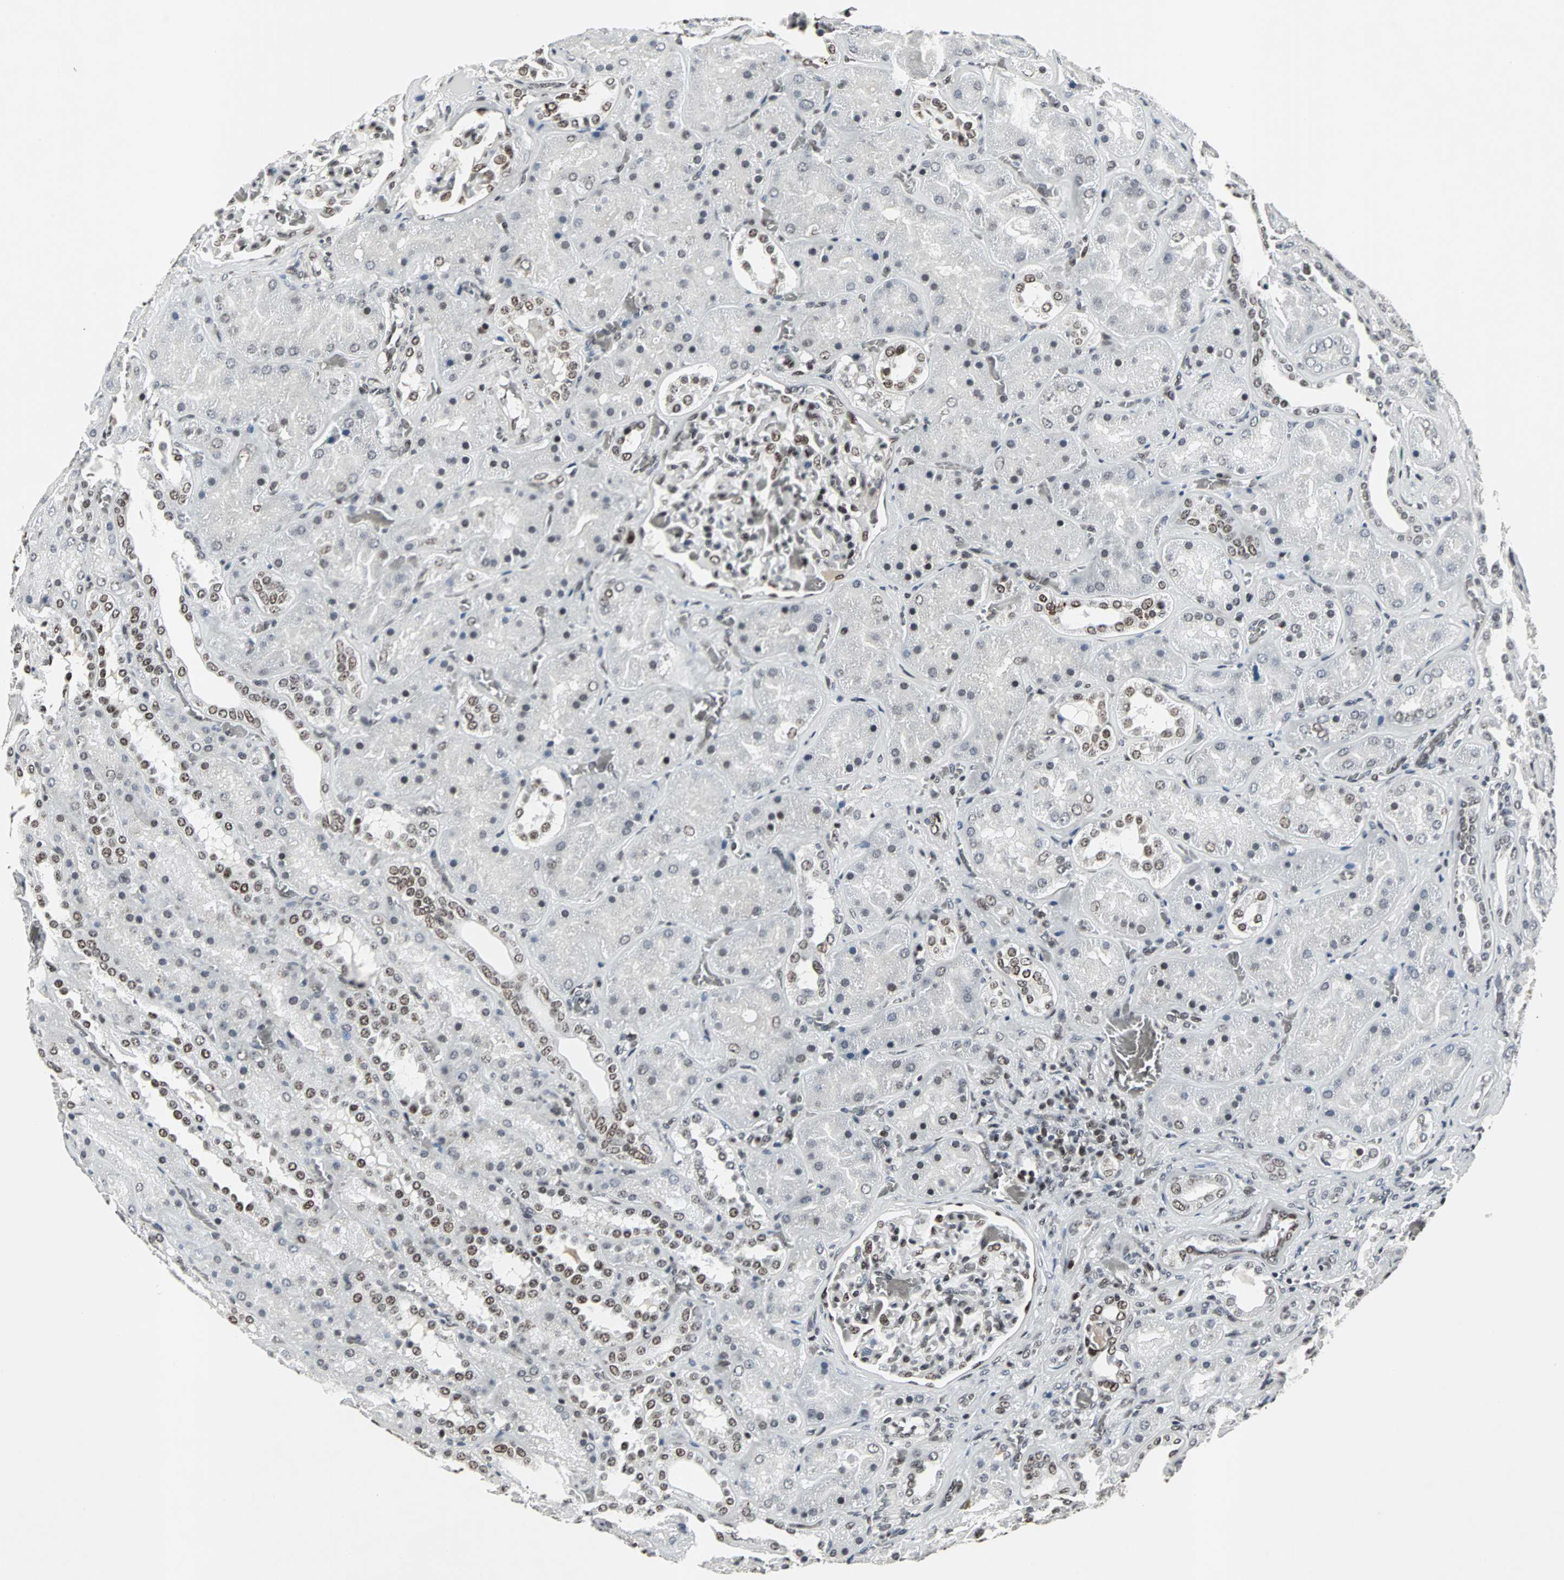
{"staining": {"intensity": "moderate", "quantity": "25%-75%", "location": "nuclear"}, "tissue": "kidney", "cell_type": "Cells in glomeruli", "image_type": "normal", "snomed": [{"axis": "morphology", "description": "Normal tissue, NOS"}, {"axis": "topography", "description": "Kidney"}], "caption": "Kidney stained with a brown dye reveals moderate nuclear positive staining in about 25%-75% of cells in glomeruli.", "gene": "PNKP", "patient": {"sex": "male", "age": 28}}